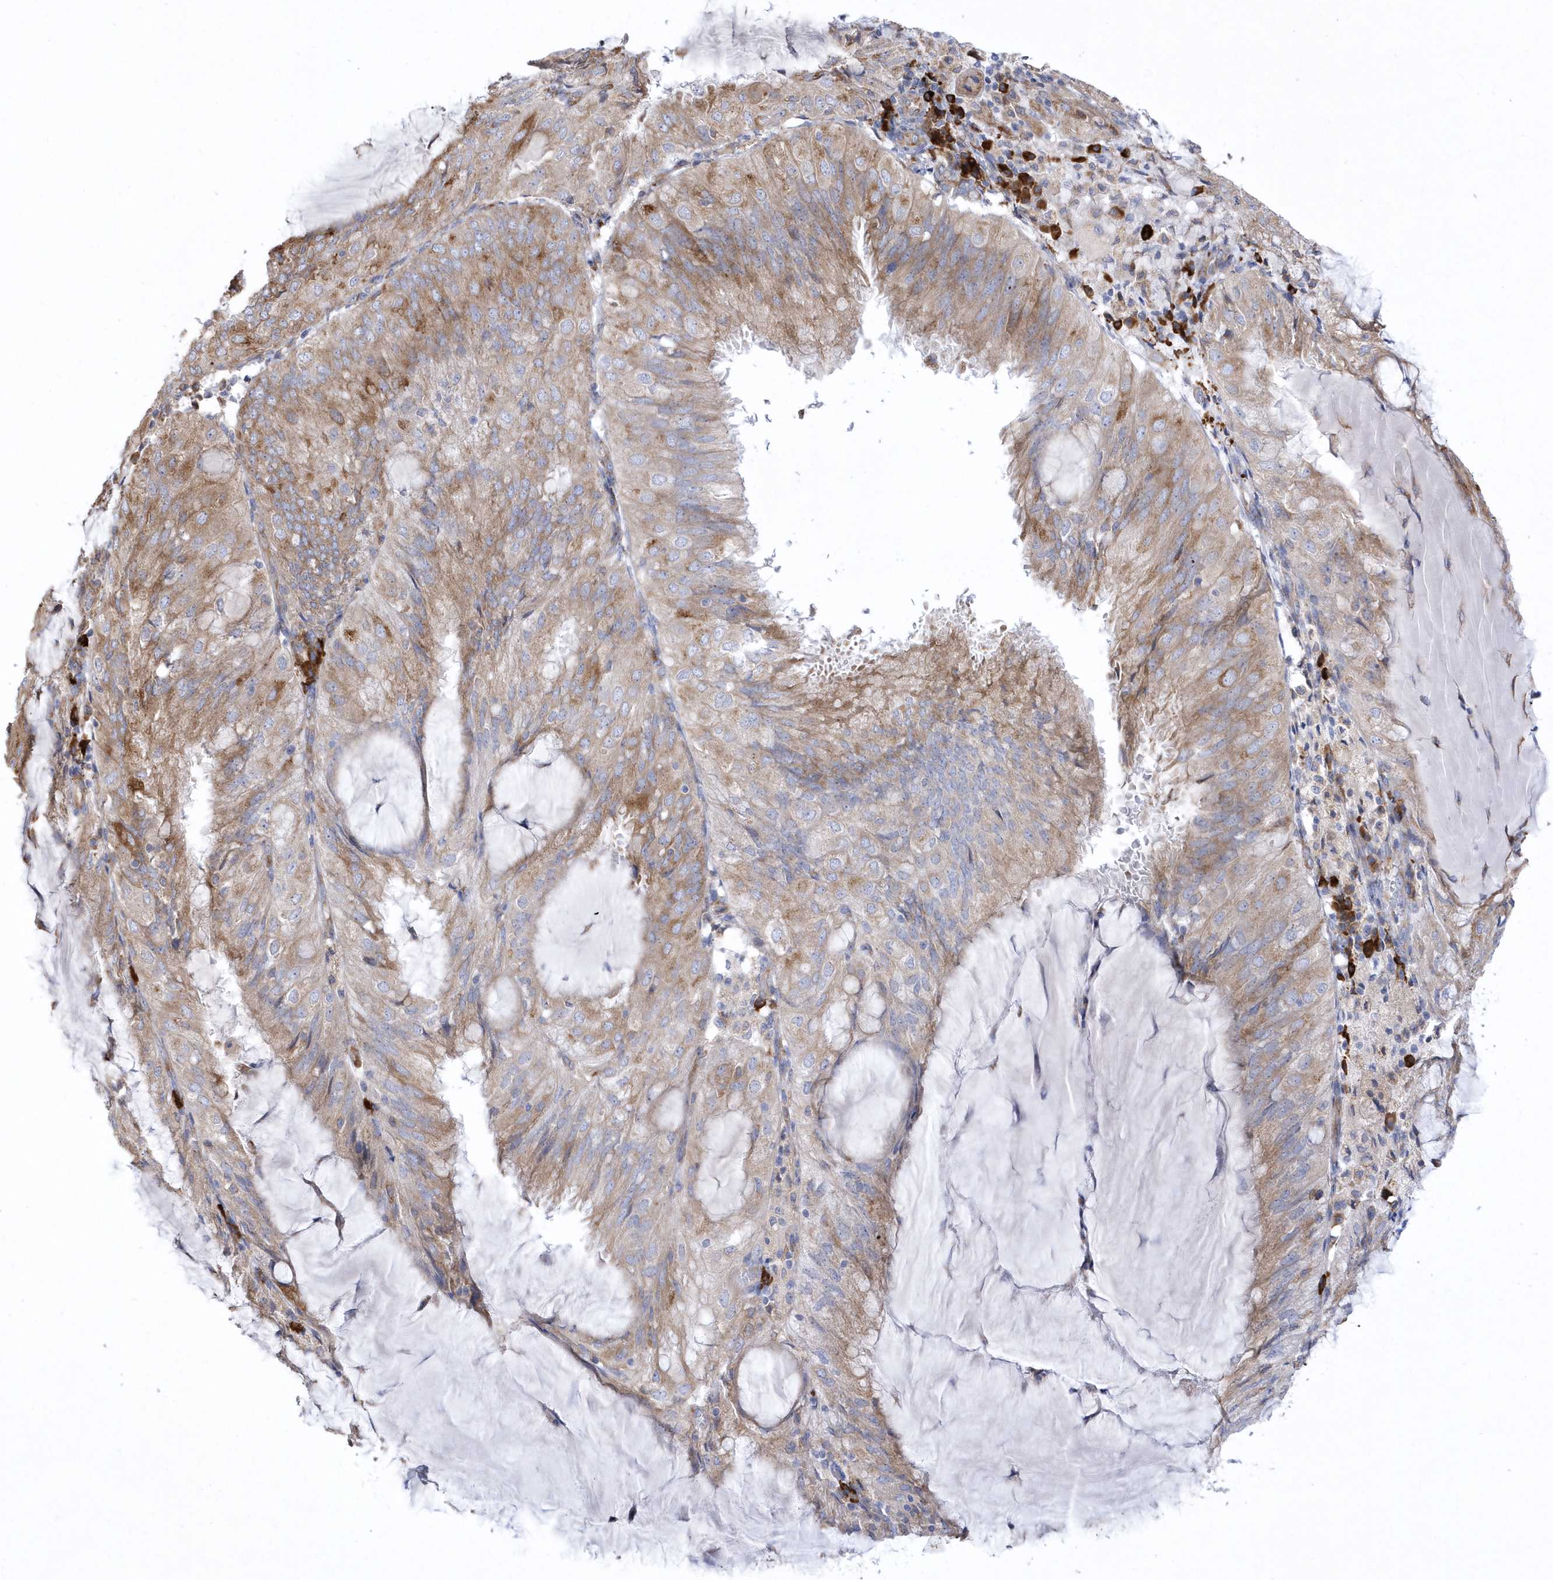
{"staining": {"intensity": "moderate", "quantity": "25%-75%", "location": "cytoplasmic/membranous"}, "tissue": "endometrial cancer", "cell_type": "Tumor cells", "image_type": "cancer", "snomed": [{"axis": "morphology", "description": "Adenocarcinoma, NOS"}, {"axis": "topography", "description": "Endometrium"}], "caption": "Human endometrial cancer stained with a brown dye reveals moderate cytoplasmic/membranous positive expression in about 25%-75% of tumor cells.", "gene": "MED31", "patient": {"sex": "female", "age": 81}}